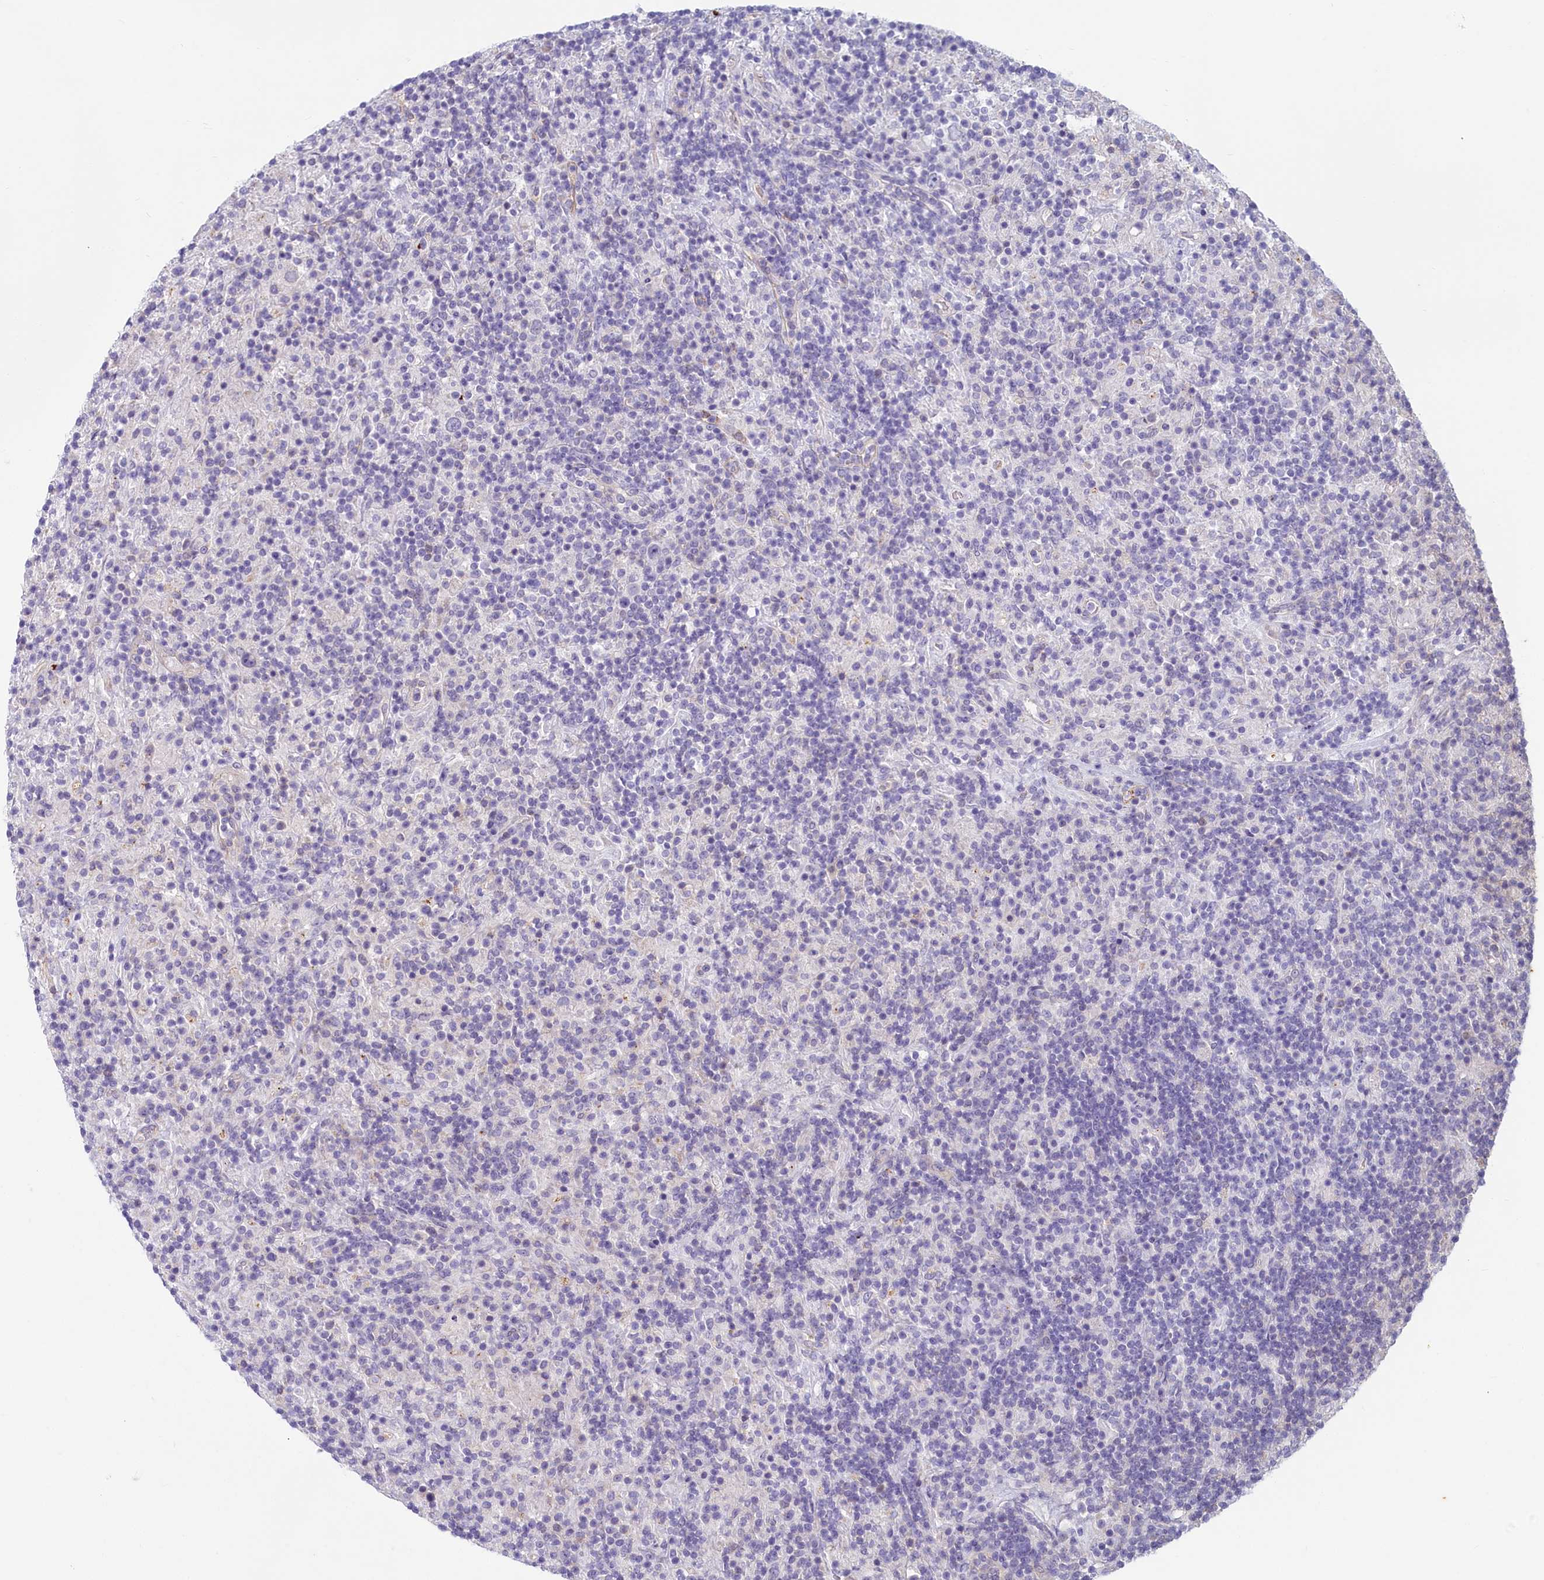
{"staining": {"intensity": "negative", "quantity": "none", "location": "none"}, "tissue": "lymphoma", "cell_type": "Tumor cells", "image_type": "cancer", "snomed": [{"axis": "morphology", "description": "Hodgkin's disease, NOS"}, {"axis": "topography", "description": "Lymph node"}], "caption": "A high-resolution micrograph shows immunohistochemistry (IHC) staining of lymphoma, which shows no significant expression in tumor cells. (DAB immunohistochemistry, high magnification).", "gene": "LMOD3", "patient": {"sex": "male", "age": 70}}